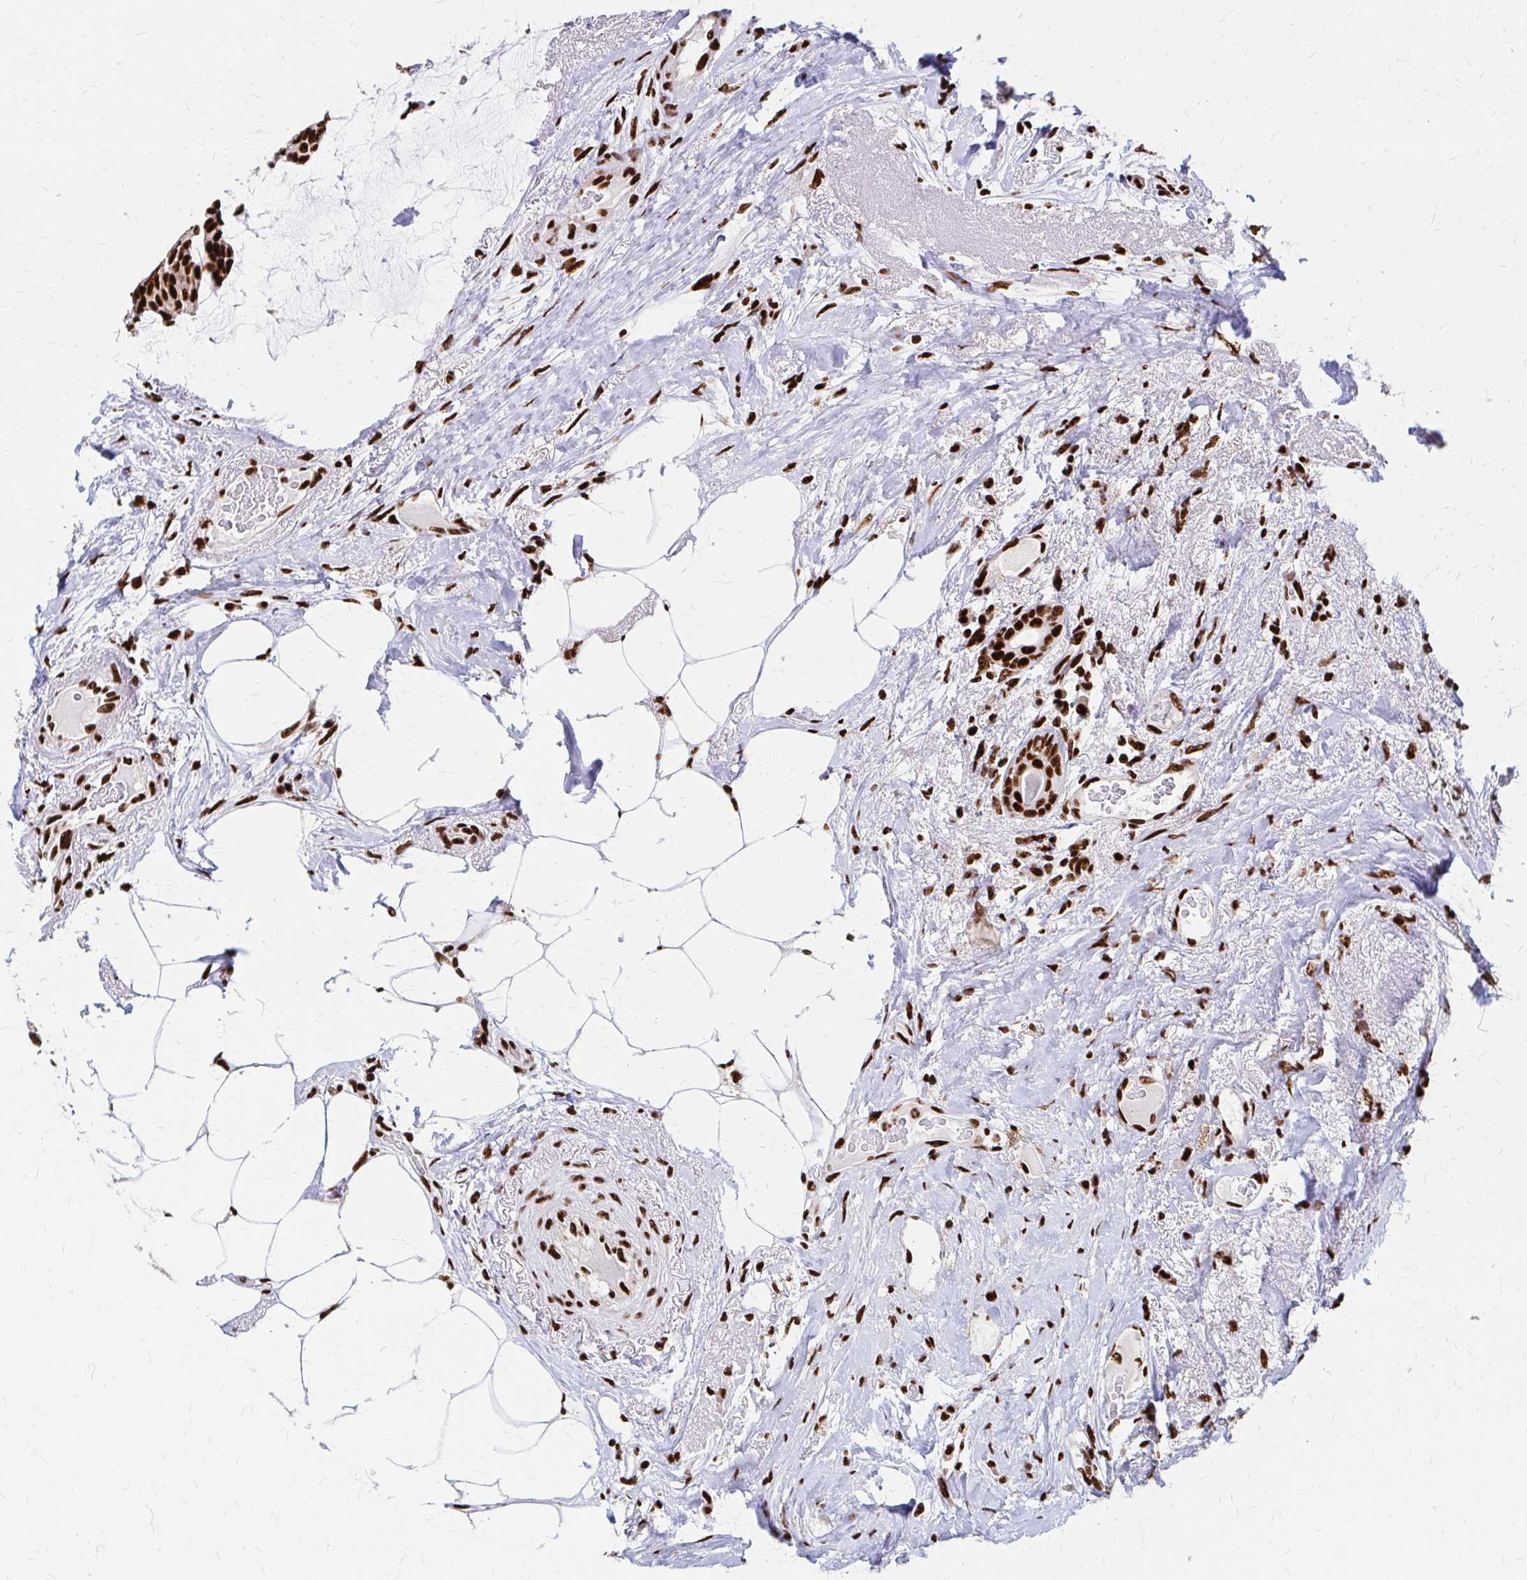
{"staining": {"intensity": "strong", "quantity": ">75%", "location": "nuclear"}, "tissue": "breast cancer", "cell_type": "Tumor cells", "image_type": "cancer", "snomed": [{"axis": "morphology", "description": "Duct carcinoma"}, {"axis": "topography", "description": "Breast"}], "caption": "A high amount of strong nuclear staining is identified in about >75% of tumor cells in breast cancer (infiltrating ductal carcinoma) tissue. The staining was performed using DAB (3,3'-diaminobenzidine), with brown indicating positive protein expression. Nuclei are stained blue with hematoxylin.", "gene": "CNKSR3", "patient": {"sex": "female", "age": 91}}